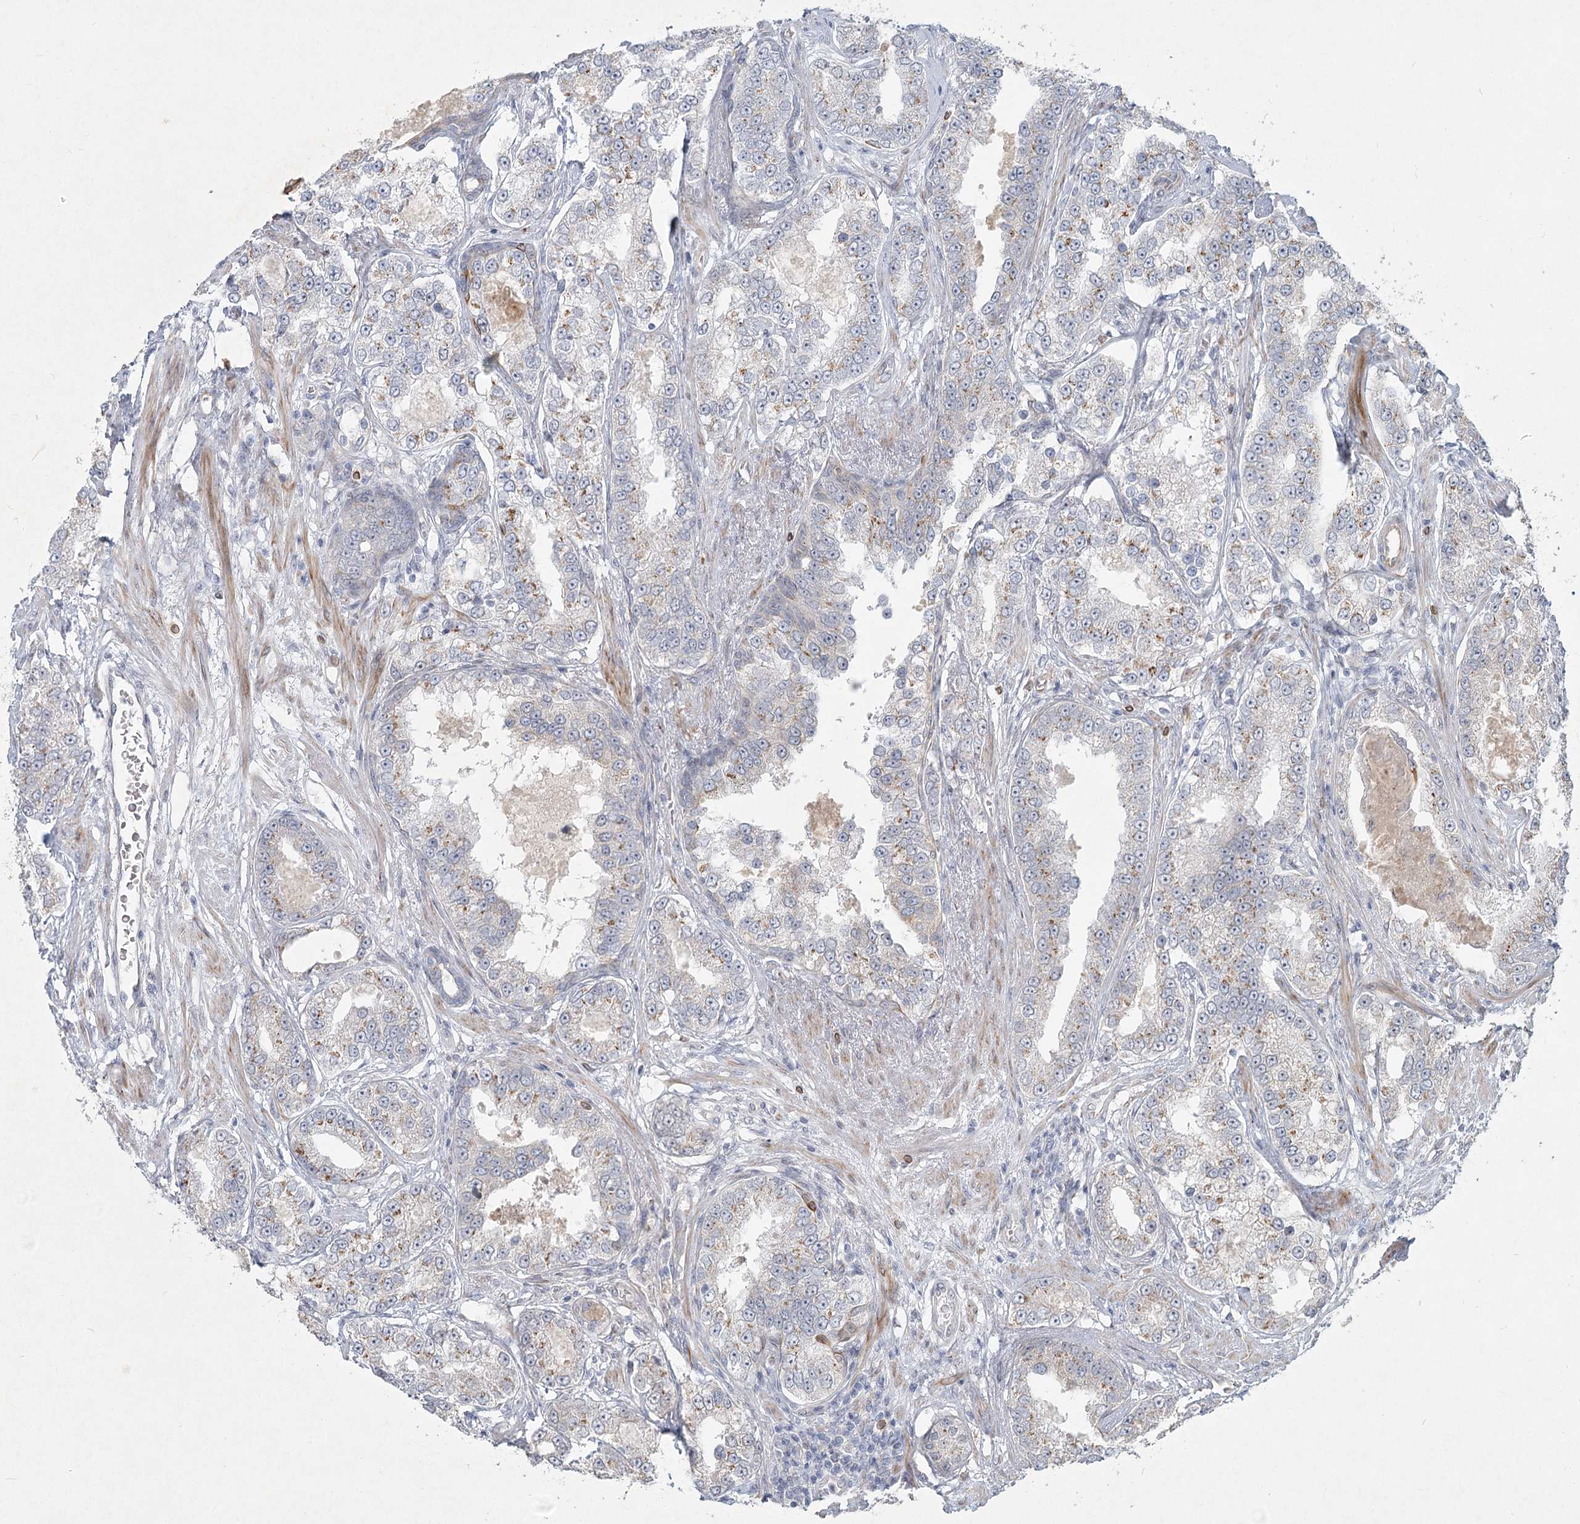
{"staining": {"intensity": "weak", "quantity": "<25%", "location": "cytoplasmic/membranous"}, "tissue": "prostate cancer", "cell_type": "Tumor cells", "image_type": "cancer", "snomed": [{"axis": "morphology", "description": "Normal tissue, NOS"}, {"axis": "morphology", "description": "Adenocarcinoma, High grade"}, {"axis": "topography", "description": "Prostate"}], "caption": "IHC micrograph of neoplastic tissue: human high-grade adenocarcinoma (prostate) stained with DAB exhibits no significant protein staining in tumor cells.", "gene": "LRP2BP", "patient": {"sex": "male", "age": 83}}